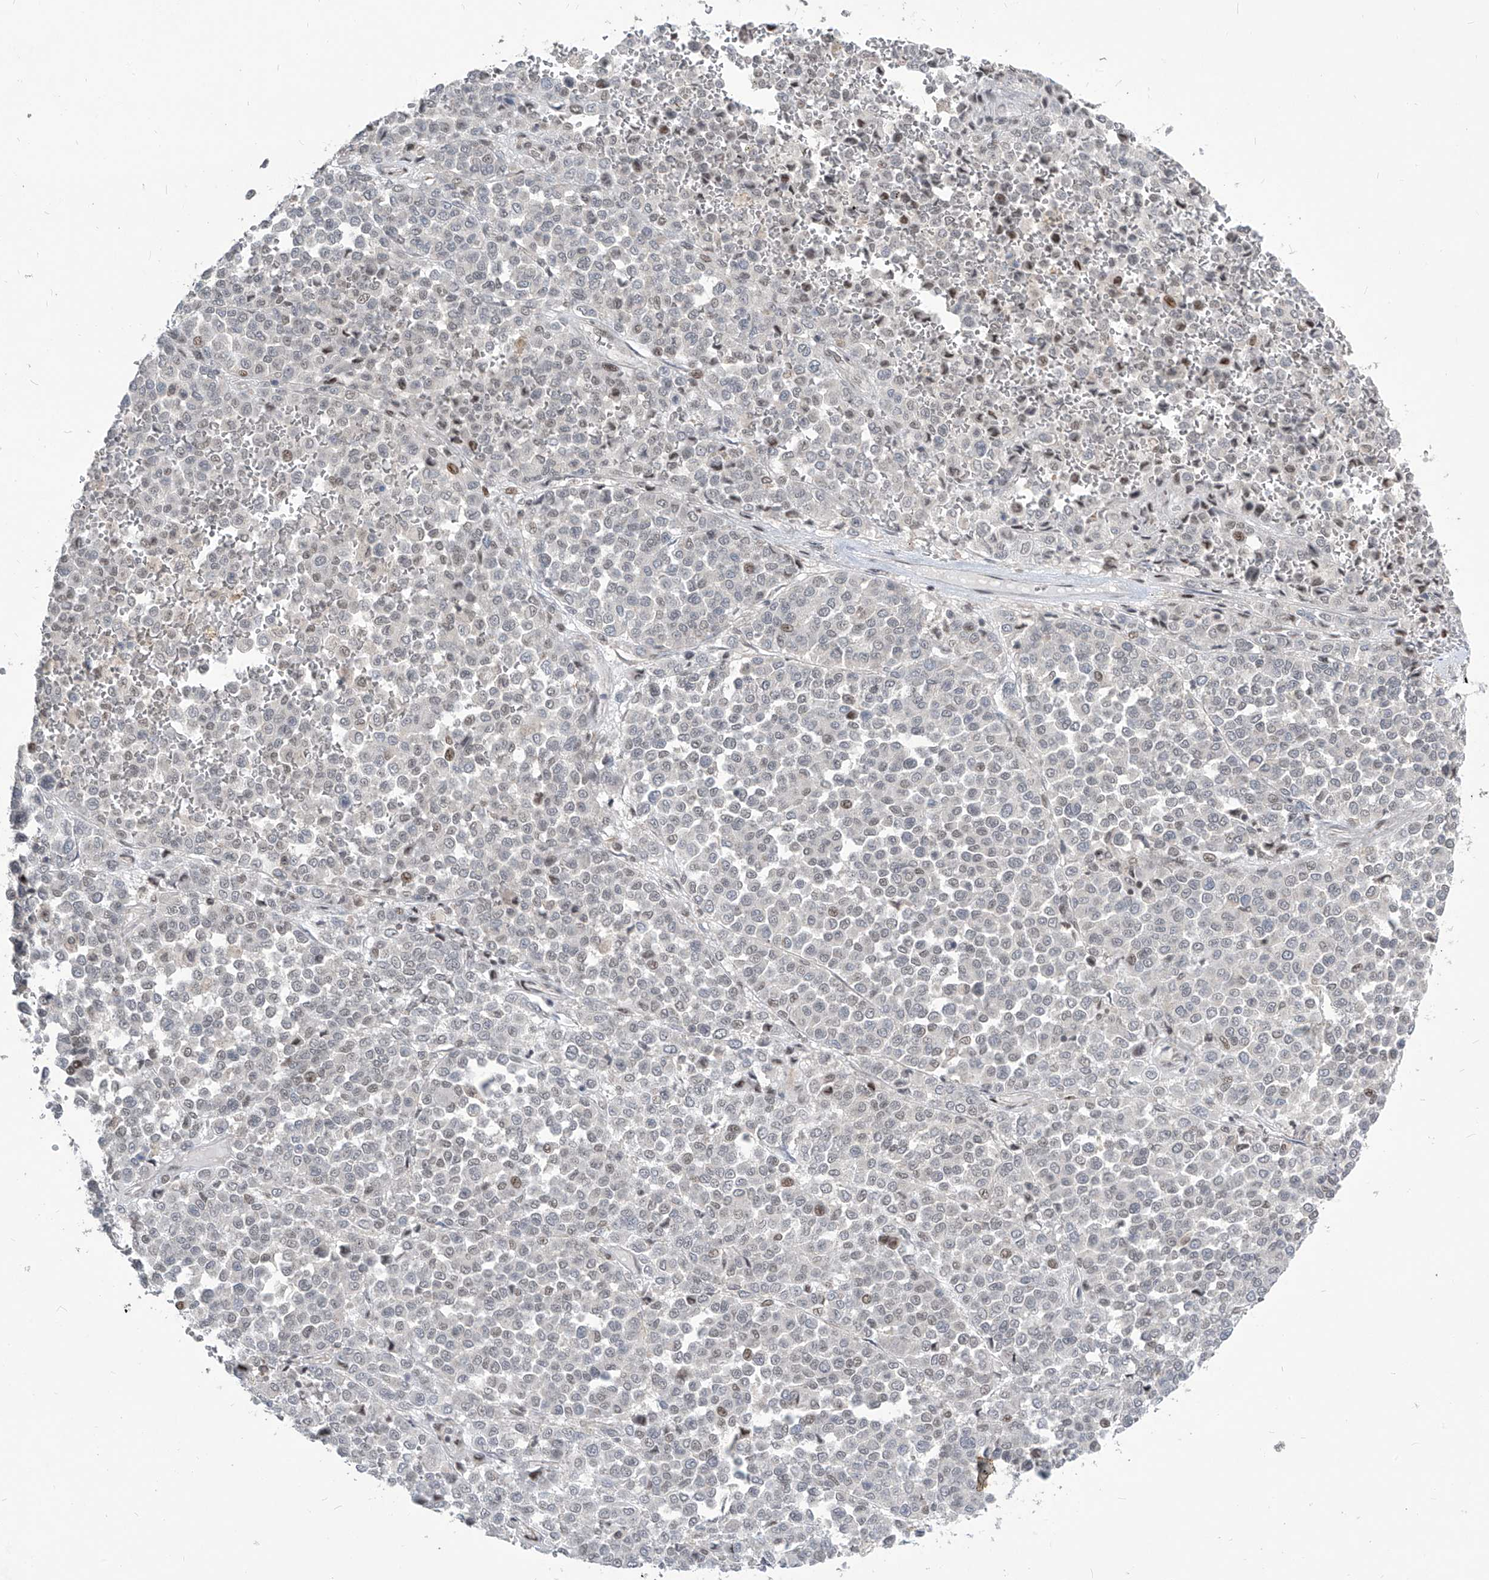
{"staining": {"intensity": "weak", "quantity": "<25%", "location": "nuclear"}, "tissue": "melanoma", "cell_type": "Tumor cells", "image_type": "cancer", "snomed": [{"axis": "morphology", "description": "Malignant melanoma, Metastatic site"}, {"axis": "topography", "description": "Pancreas"}], "caption": "High power microscopy image of an immunohistochemistry (IHC) image of melanoma, revealing no significant positivity in tumor cells. (DAB IHC, high magnification).", "gene": "IRF2", "patient": {"sex": "female", "age": 30}}